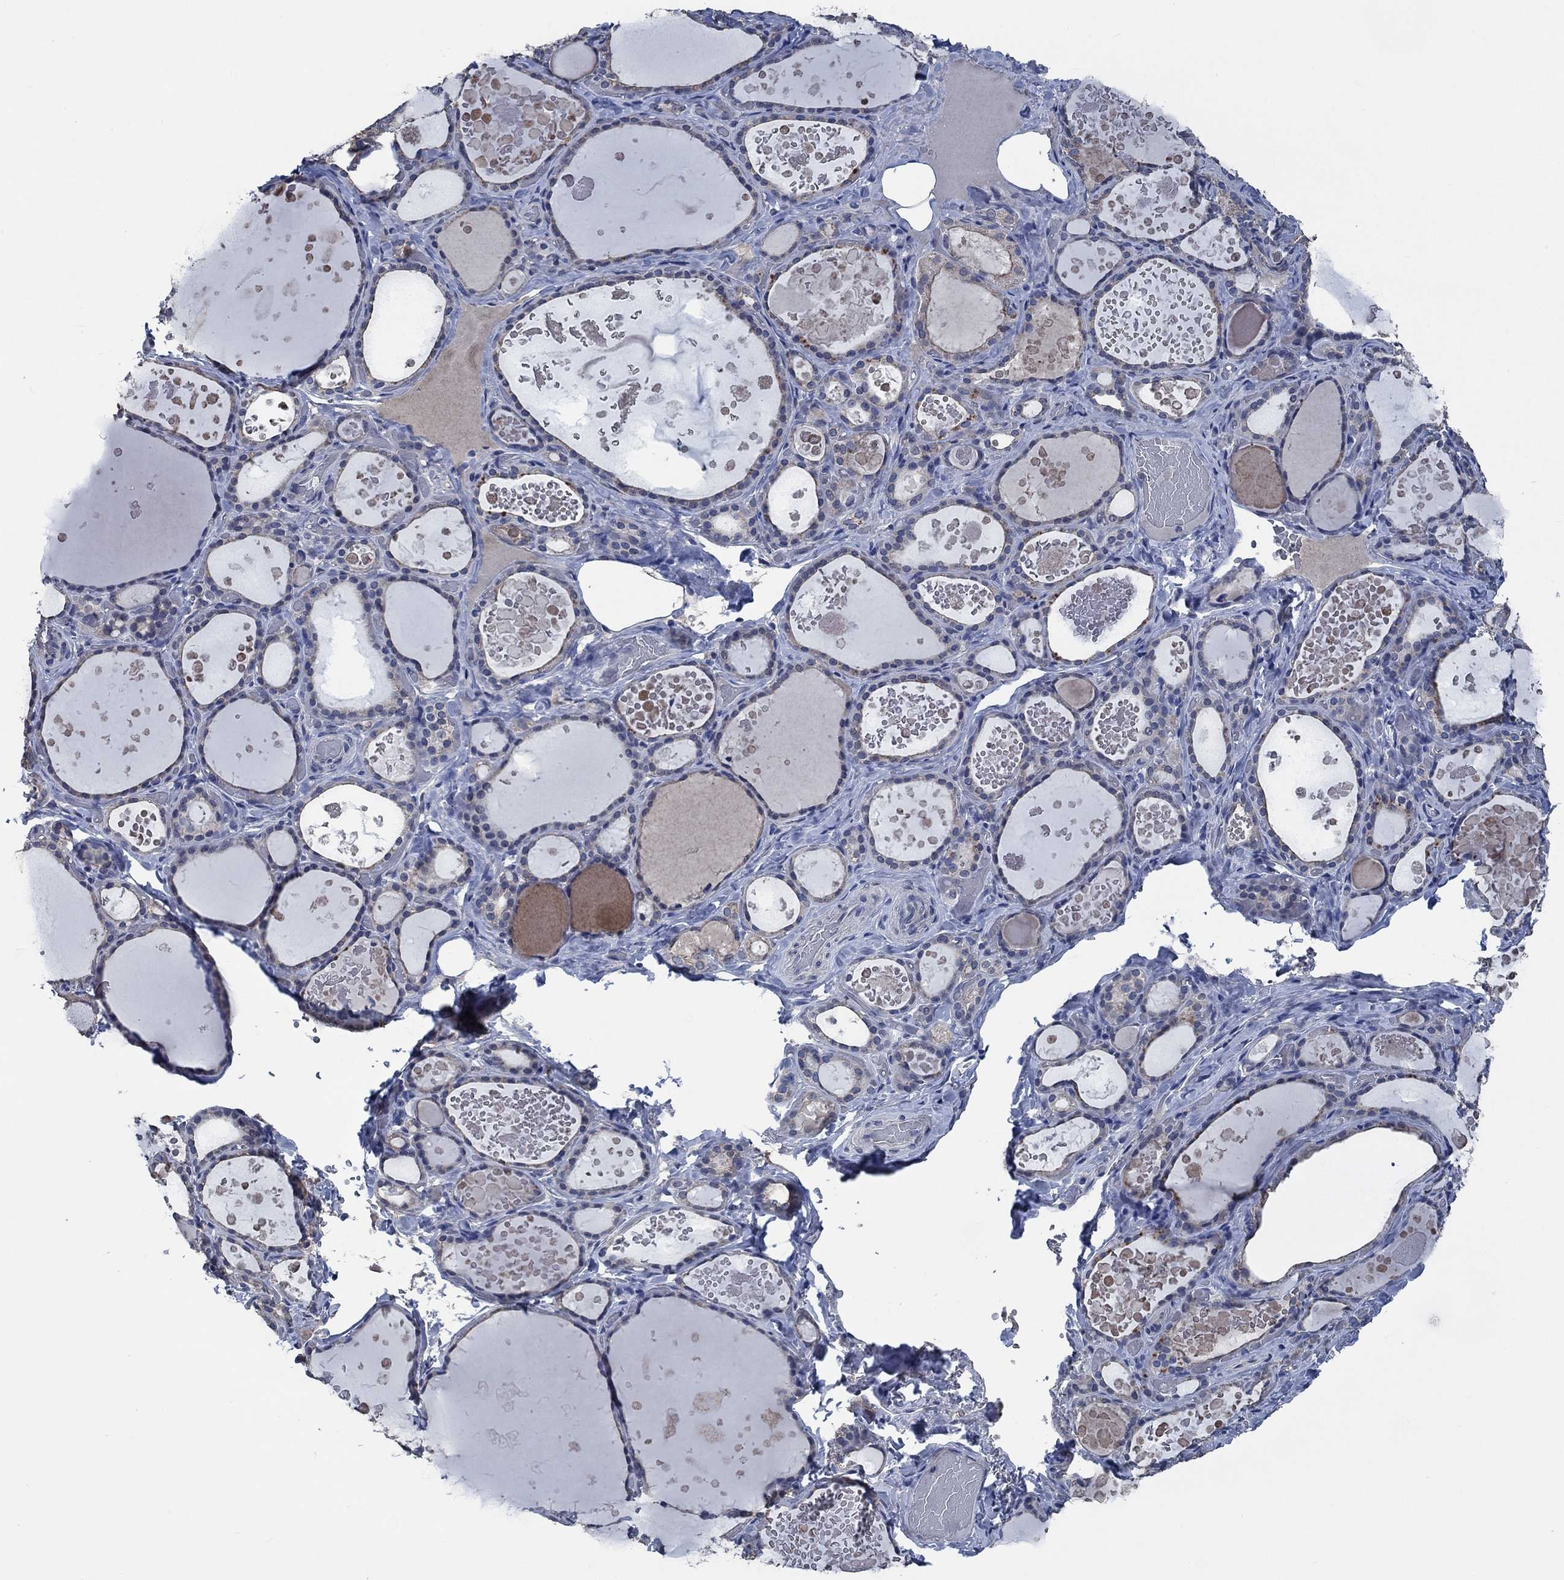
{"staining": {"intensity": "negative", "quantity": "none", "location": "none"}, "tissue": "thyroid gland", "cell_type": "Glandular cells", "image_type": "normal", "snomed": [{"axis": "morphology", "description": "Normal tissue, NOS"}, {"axis": "topography", "description": "Thyroid gland"}], "caption": "Histopathology image shows no significant protein positivity in glandular cells of unremarkable thyroid gland. Brightfield microscopy of immunohistochemistry stained with DAB (3,3'-diaminobenzidine) (brown) and hematoxylin (blue), captured at high magnification.", "gene": "OBSCN", "patient": {"sex": "female", "age": 56}}